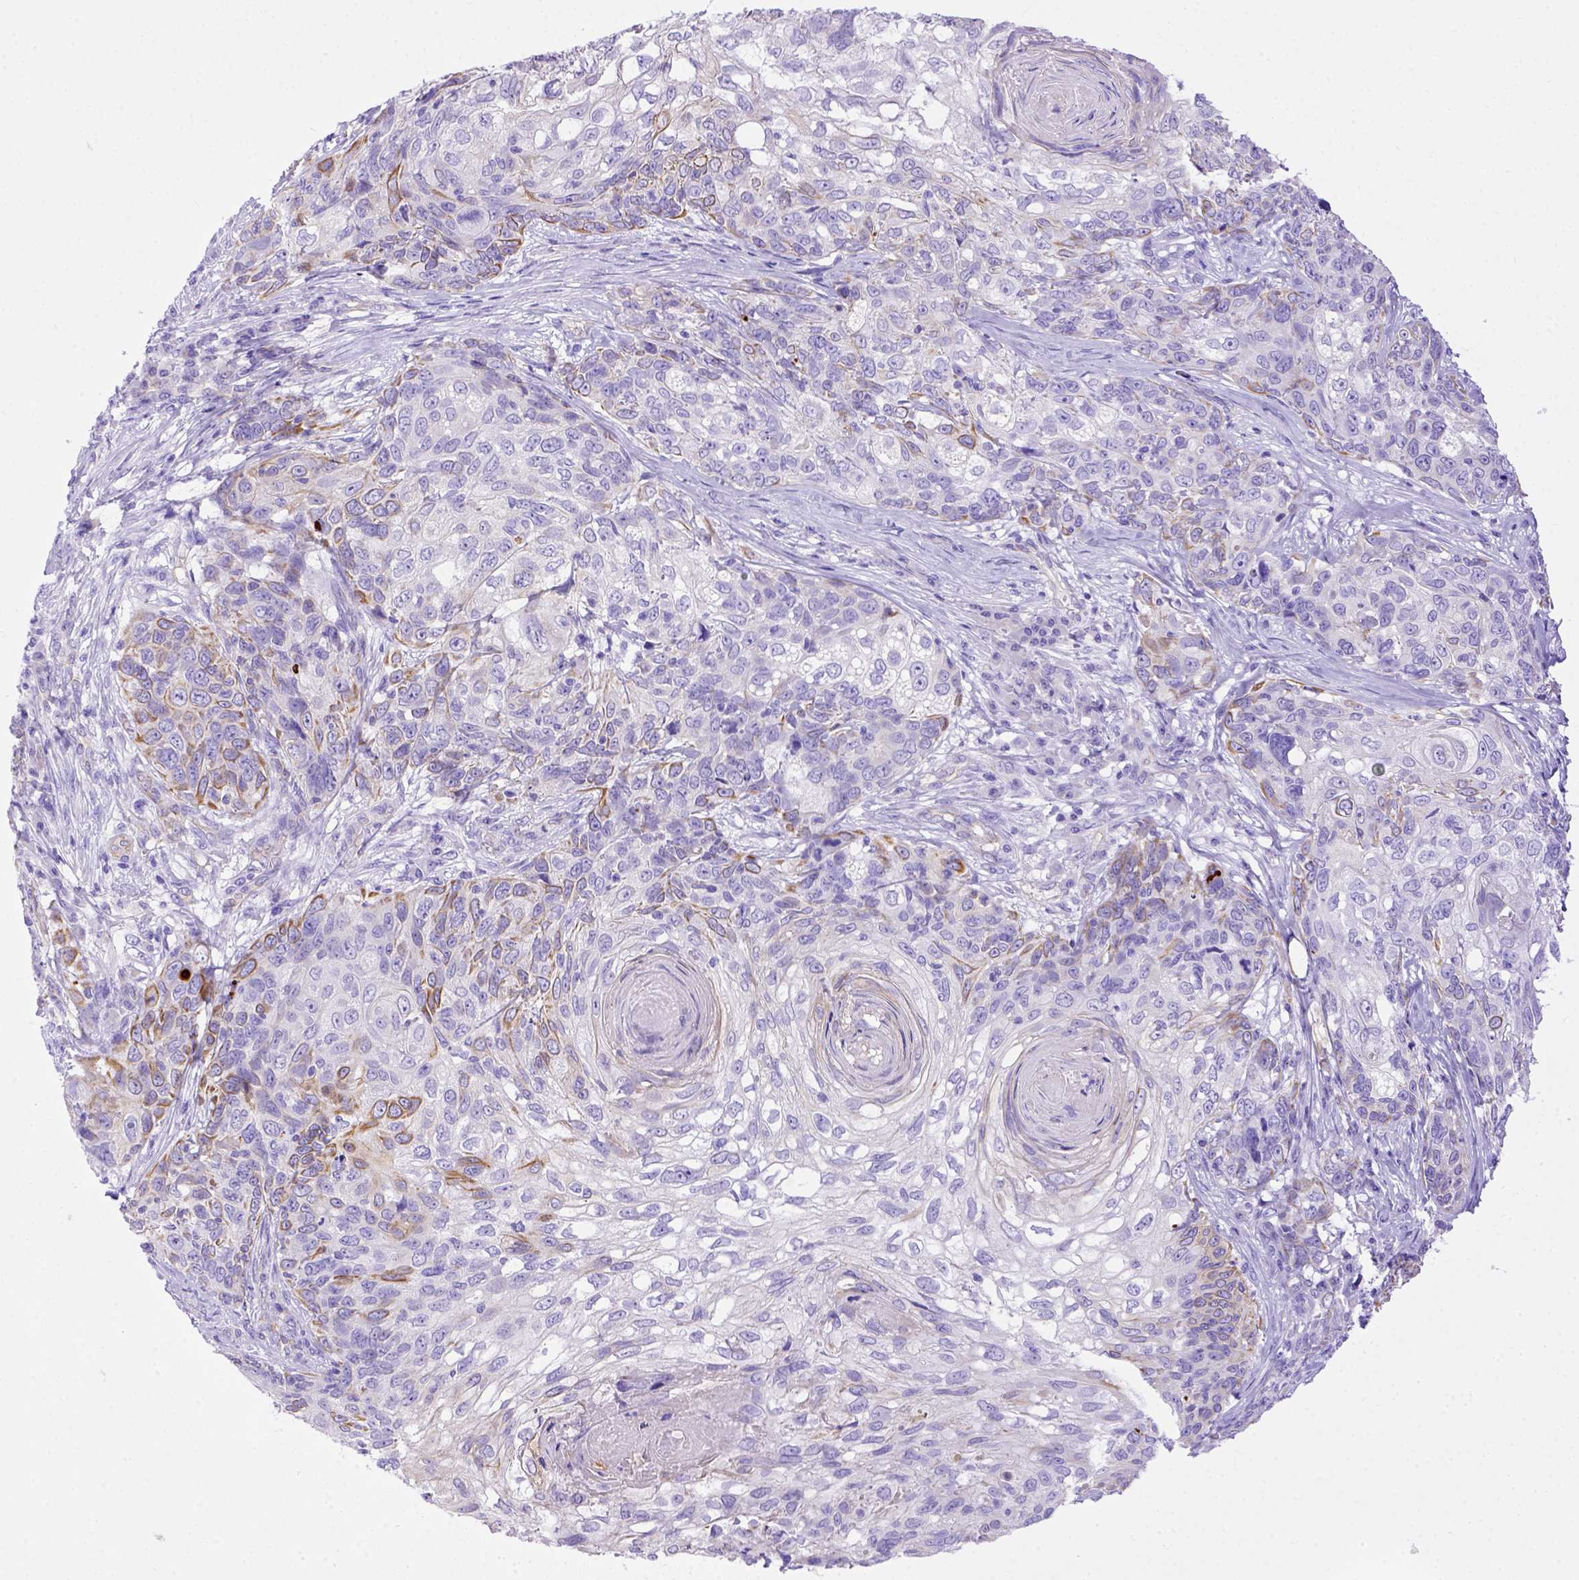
{"staining": {"intensity": "moderate", "quantity": "<25%", "location": "cytoplasmic/membranous"}, "tissue": "skin cancer", "cell_type": "Tumor cells", "image_type": "cancer", "snomed": [{"axis": "morphology", "description": "Squamous cell carcinoma, NOS"}, {"axis": "topography", "description": "Skin"}], "caption": "Skin squamous cell carcinoma tissue demonstrates moderate cytoplasmic/membranous staining in approximately <25% of tumor cells Nuclei are stained in blue.", "gene": "LRRC18", "patient": {"sex": "male", "age": 92}}